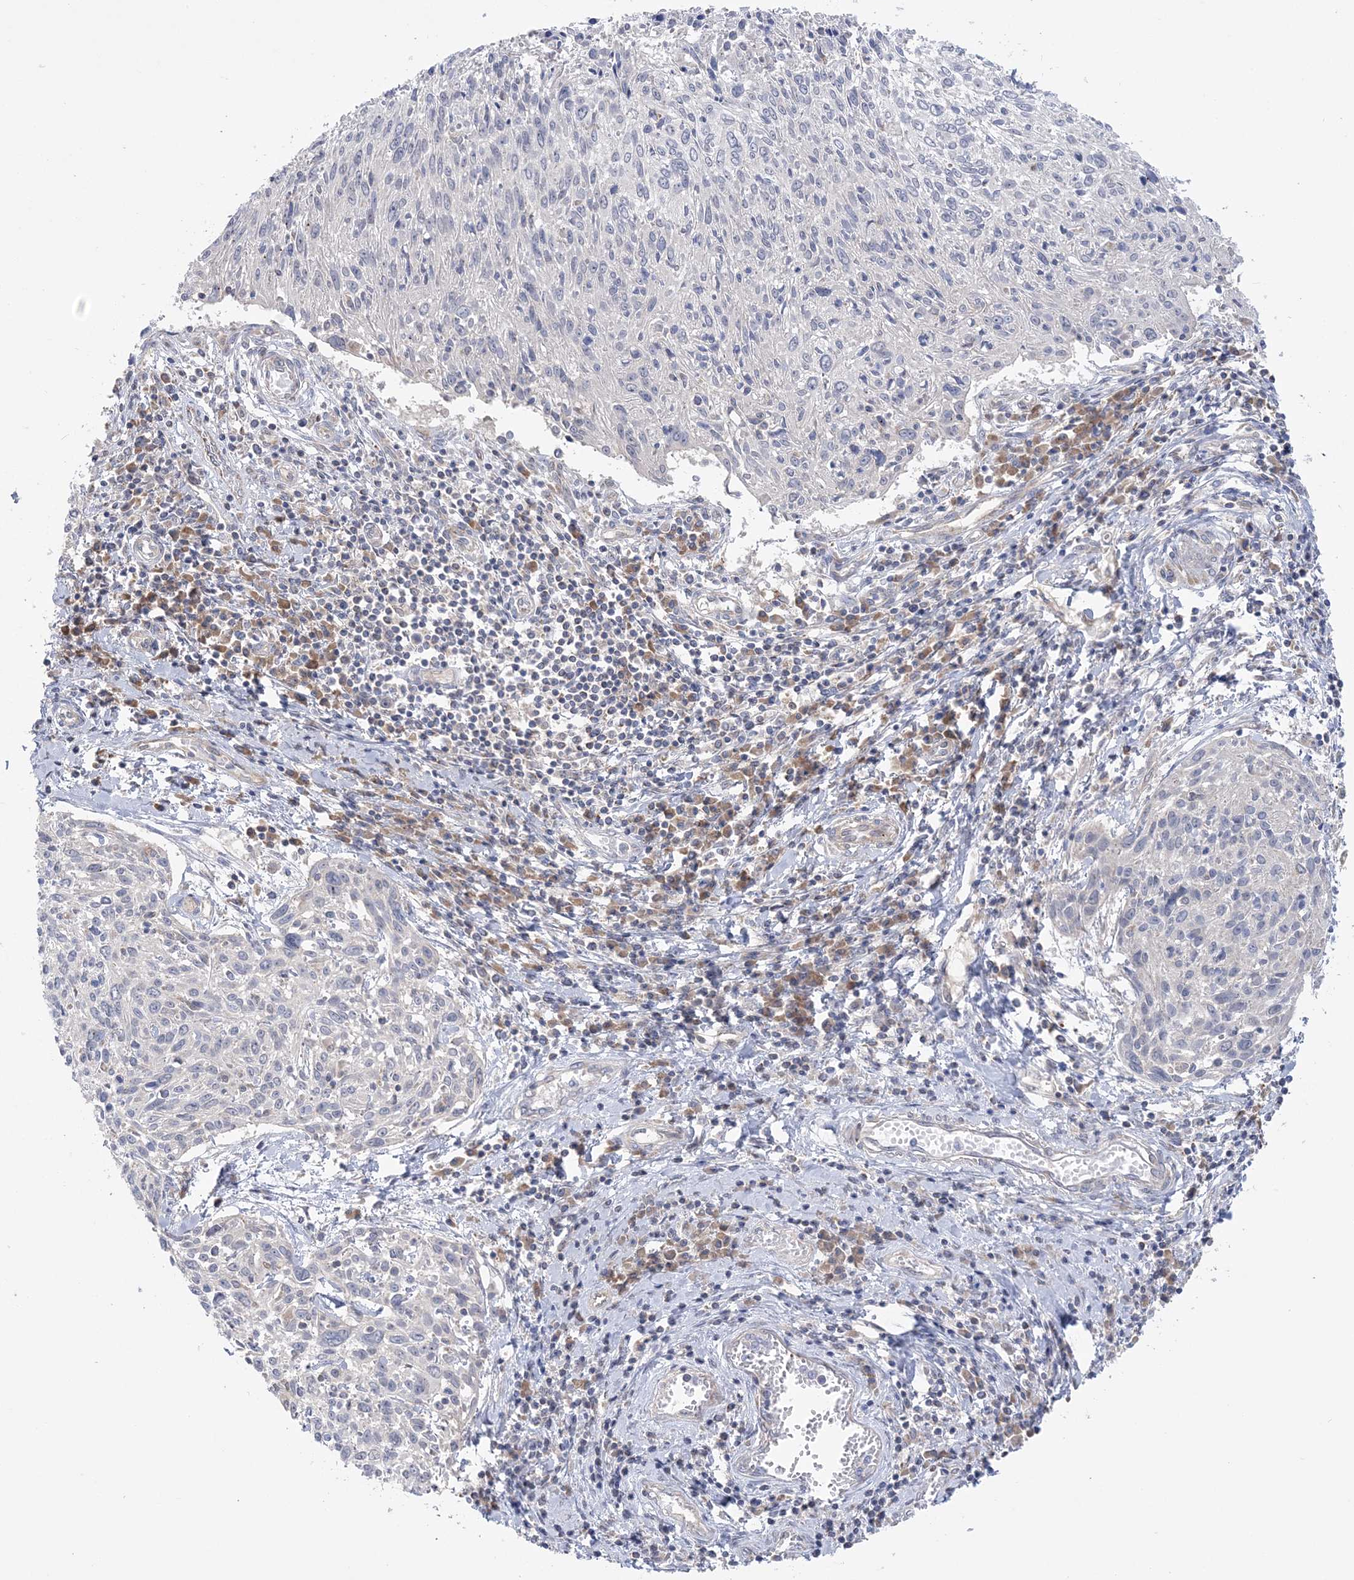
{"staining": {"intensity": "negative", "quantity": "none", "location": "none"}, "tissue": "cervical cancer", "cell_type": "Tumor cells", "image_type": "cancer", "snomed": [{"axis": "morphology", "description": "Squamous cell carcinoma, NOS"}, {"axis": "topography", "description": "Cervix"}], "caption": "A photomicrograph of human squamous cell carcinoma (cervical) is negative for staining in tumor cells.", "gene": "MMADHC", "patient": {"sex": "female", "age": 51}}